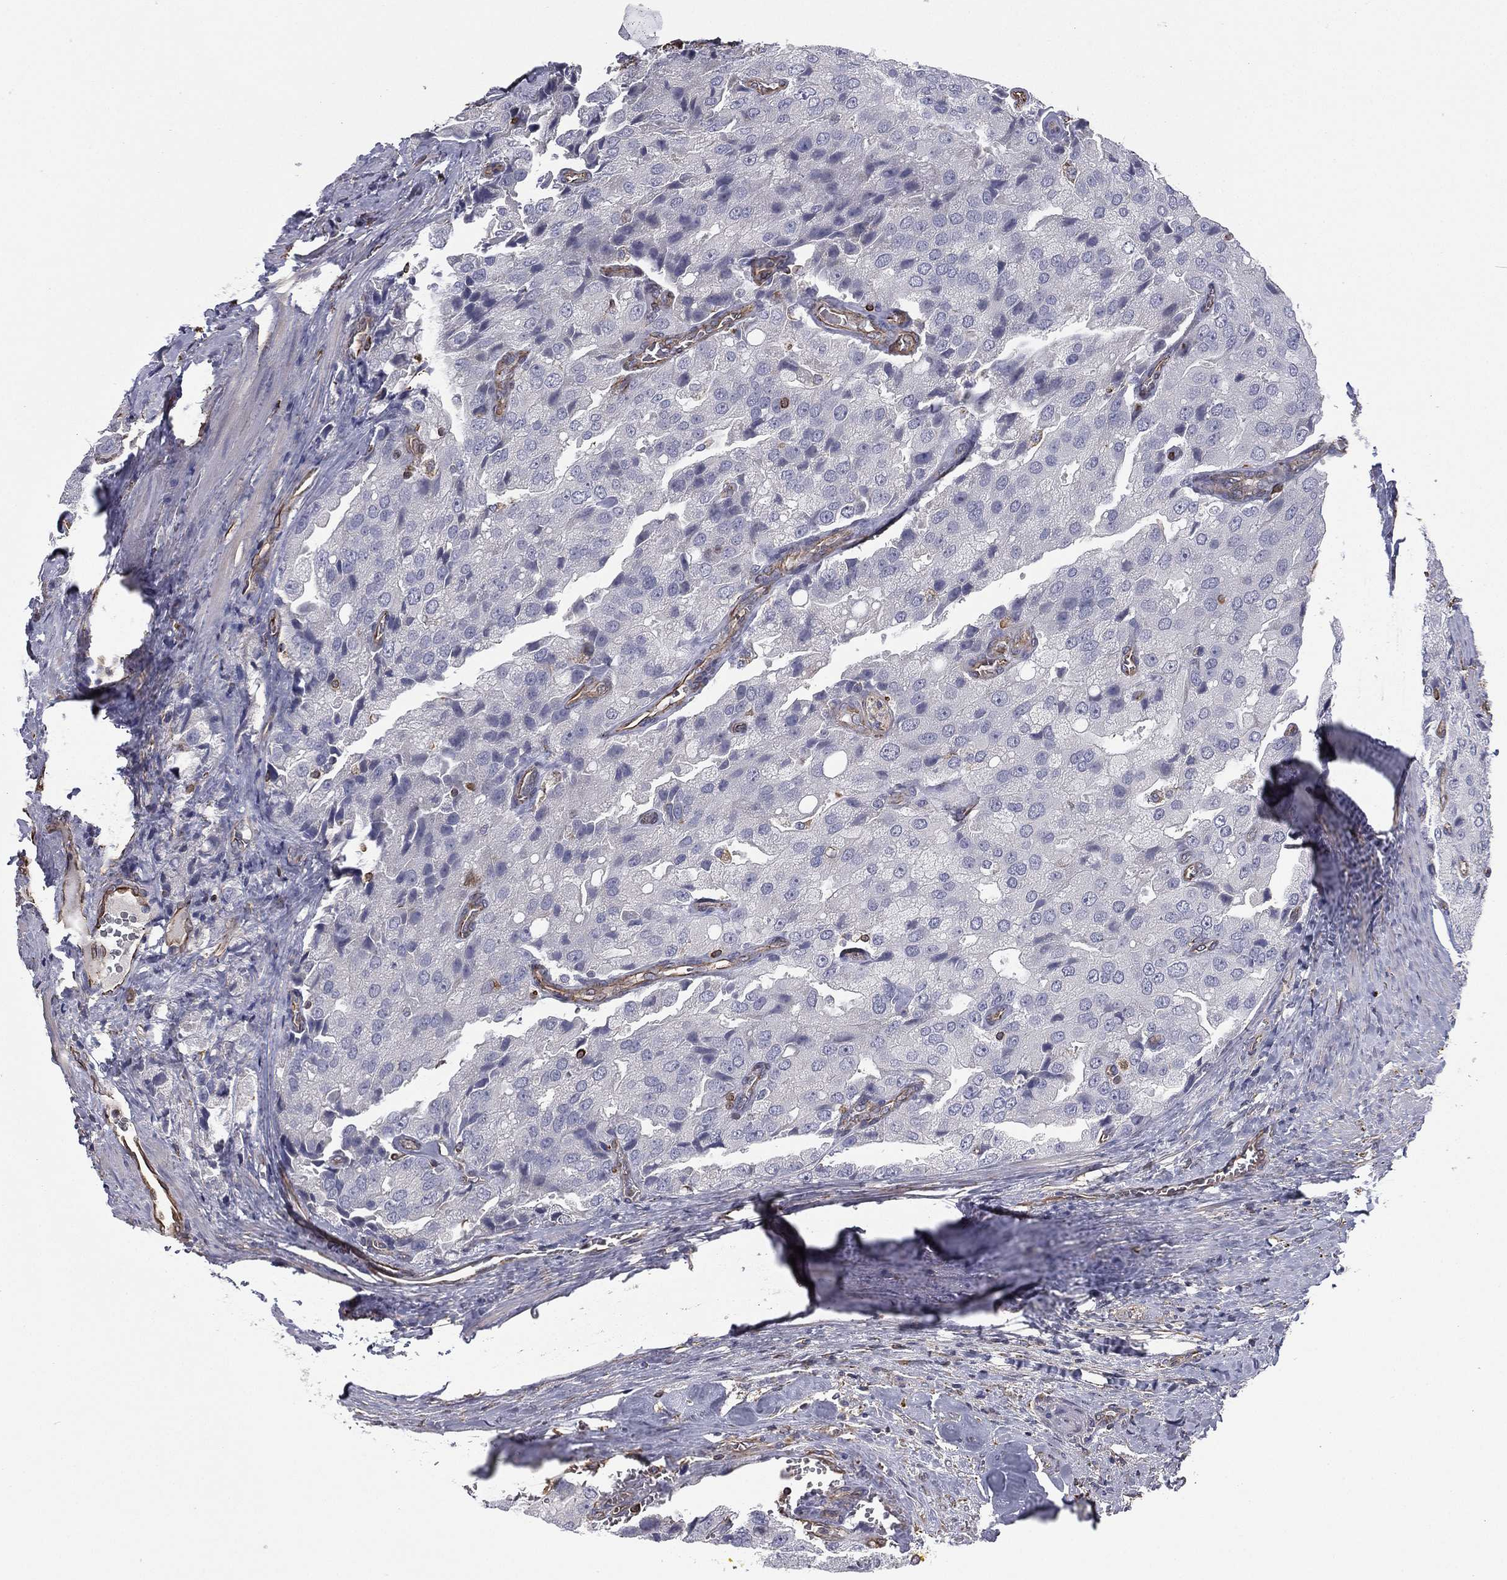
{"staining": {"intensity": "negative", "quantity": "none", "location": "none"}, "tissue": "prostate cancer", "cell_type": "Tumor cells", "image_type": "cancer", "snomed": [{"axis": "morphology", "description": "Adenocarcinoma, NOS"}, {"axis": "topography", "description": "Prostate and seminal vesicle, NOS"}, {"axis": "topography", "description": "Prostate"}], "caption": "Immunohistochemical staining of prostate cancer displays no significant staining in tumor cells. (DAB (3,3'-diaminobenzidine) immunohistochemistry (IHC) visualized using brightfield microscopy, high magnification).", "gene": "SCUBE1", "patient": {"sex": "male", "age": 67}}